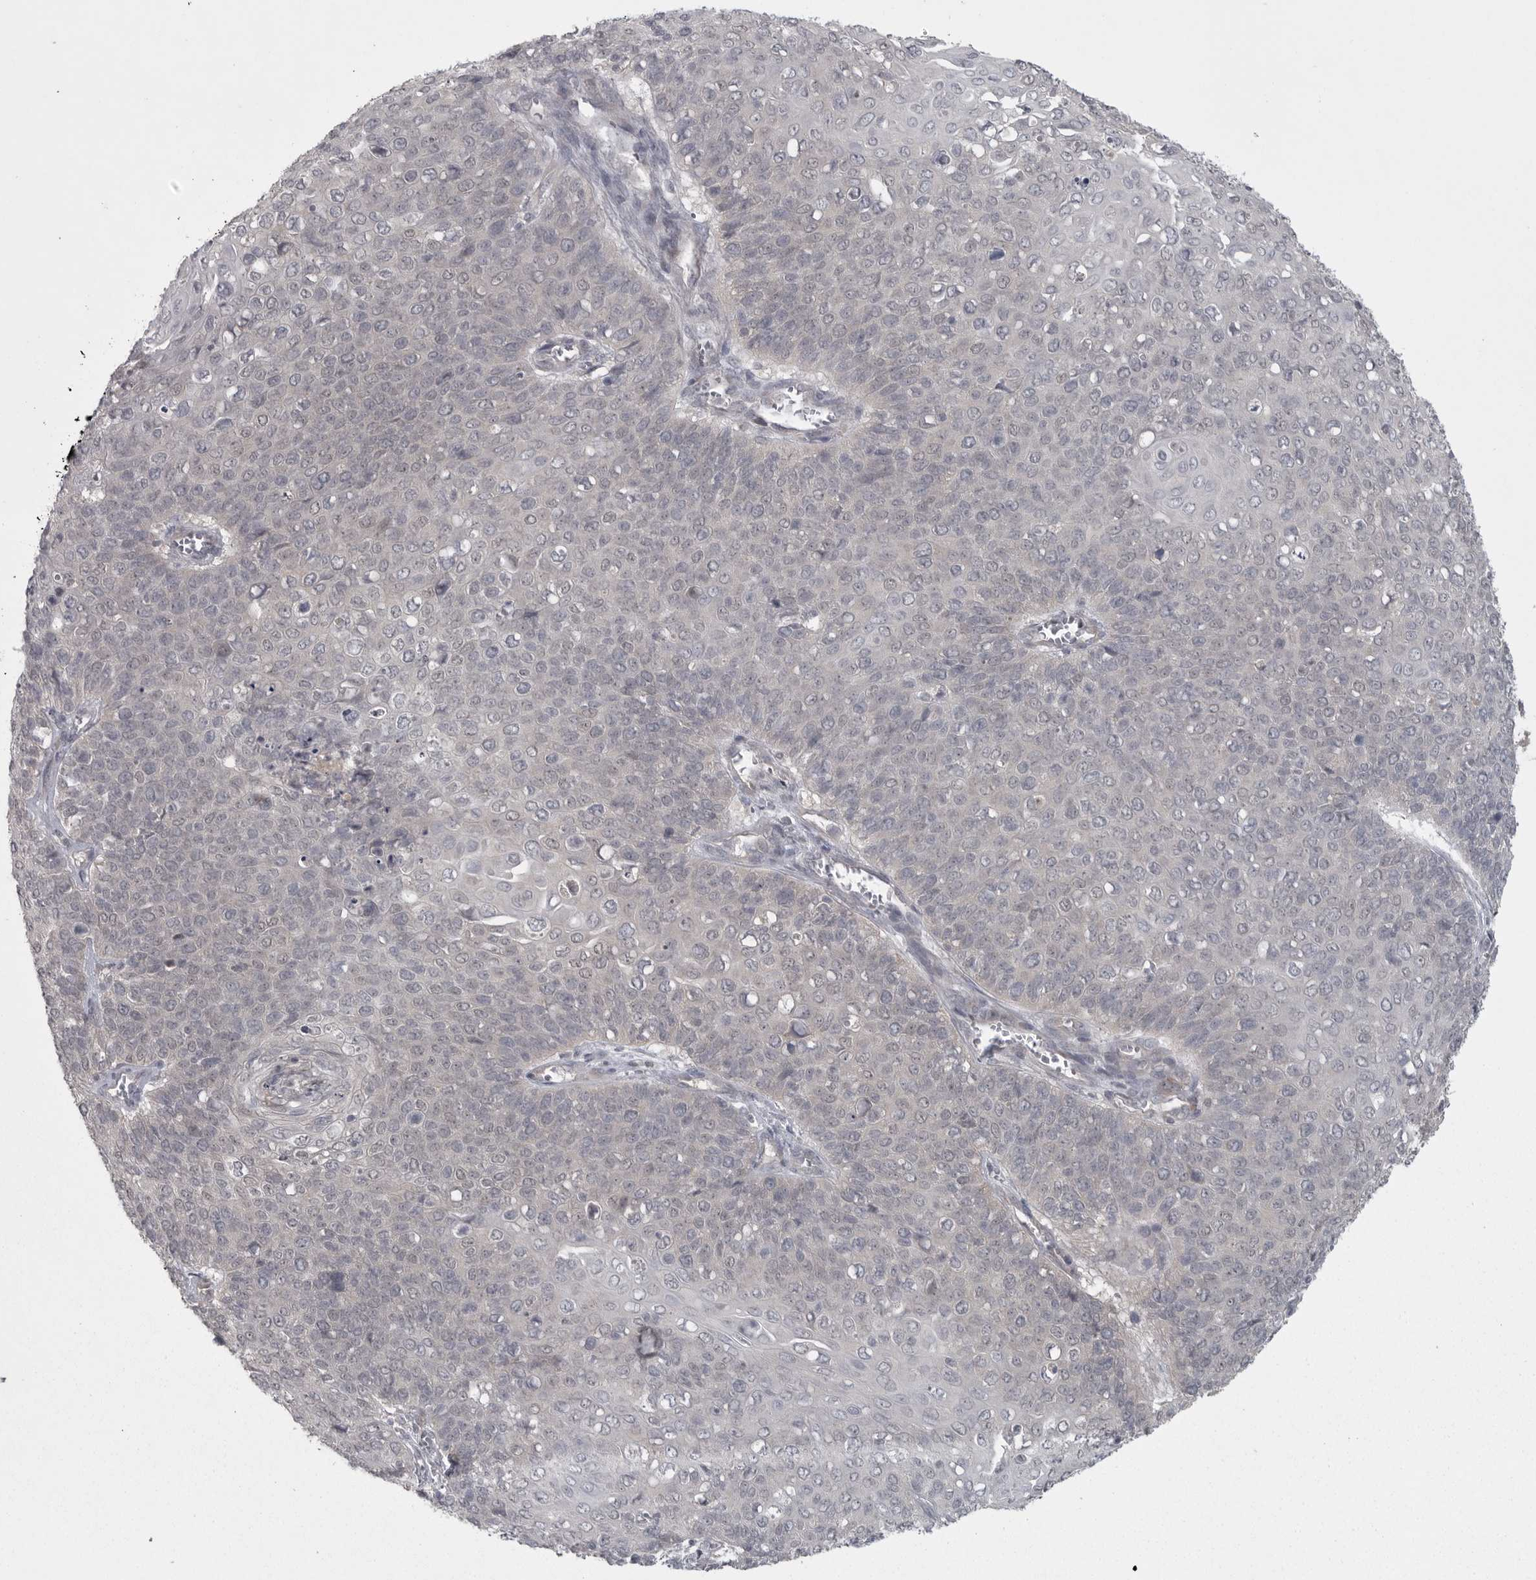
{"staining": {"intensity": "negative", "quantity": "none", "location": "none"}, "tissue": "cervical cancer", "cell_type": "Tumor cells", "image_type": "cancer", "snomed": [{"axis": "morphology", "description": "Squamous cell carcinoma, NOS"}, {"axis": "topography", "description": "Cervix"}], "caption": "DAB (3,3'-diaminobenzidine) immunohistochemical staining of cervical squamous cell carcinoma demonstrates no significant expression in tumor cells.", "gene": "PHF13", "patient": {"sex": "female", "age": 39}}